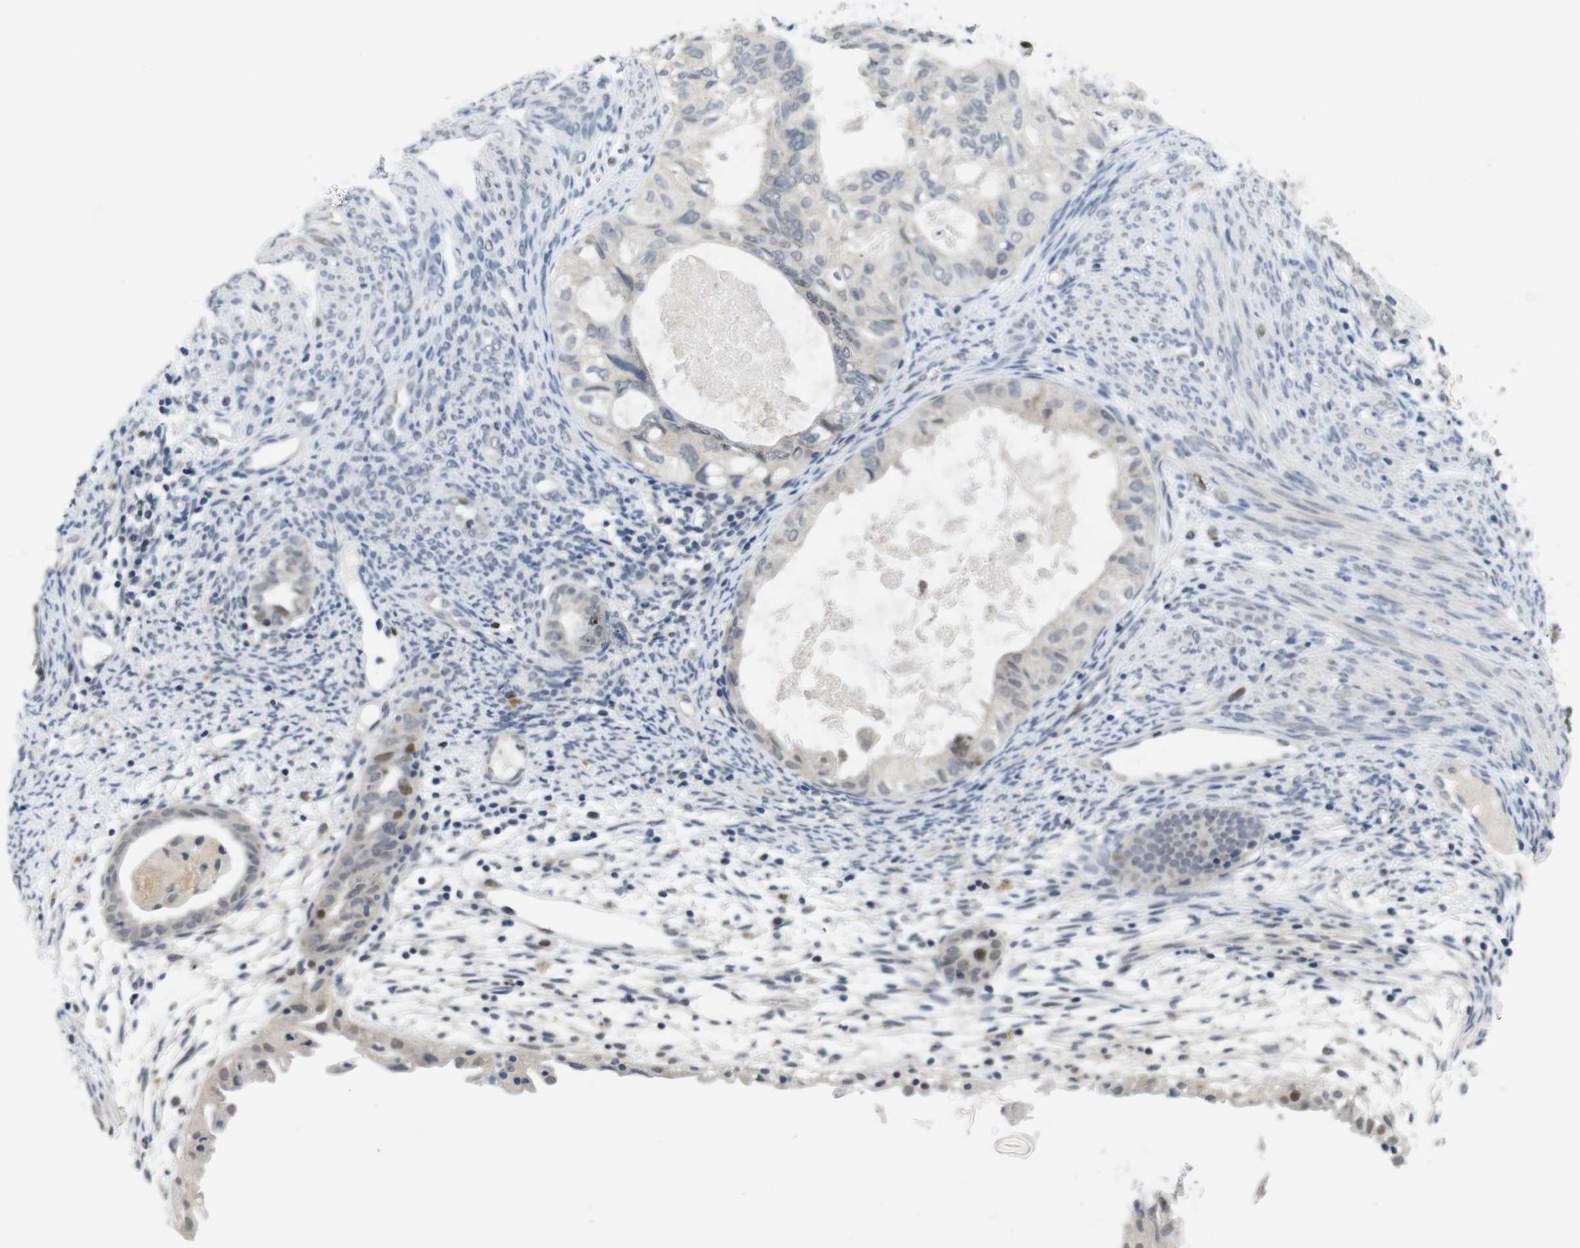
{"staining": {"intensity": "moderate", "quantity": "<25%", "location": "nuclear"}, "tissue": "cervical cancer", "cell_type": "Tumor cells", "image_type": "cancer", "snomed": [{"axis": "morphology", "description": "Normal tissue, NOS"}, {"axis": "morphology", "description": "Adenocarcinoma, NOS"}, {"axis": "topography", "description": "Cervix"}, {"axis": "topography", "description": "Endometrium"}], "caption": "Brown immunohistochemical staining in cervical cancer (adenocarcinoma) demonstrates moderate nuclear expression in approximately <25% of tumor cells. The staining is performed using DAB brown chromogen to label protein expression. The nuclei are counter-stained blue using hematoxylin.", "gene": "SKP2", "patient": {"sex": "female", "age": 86}}